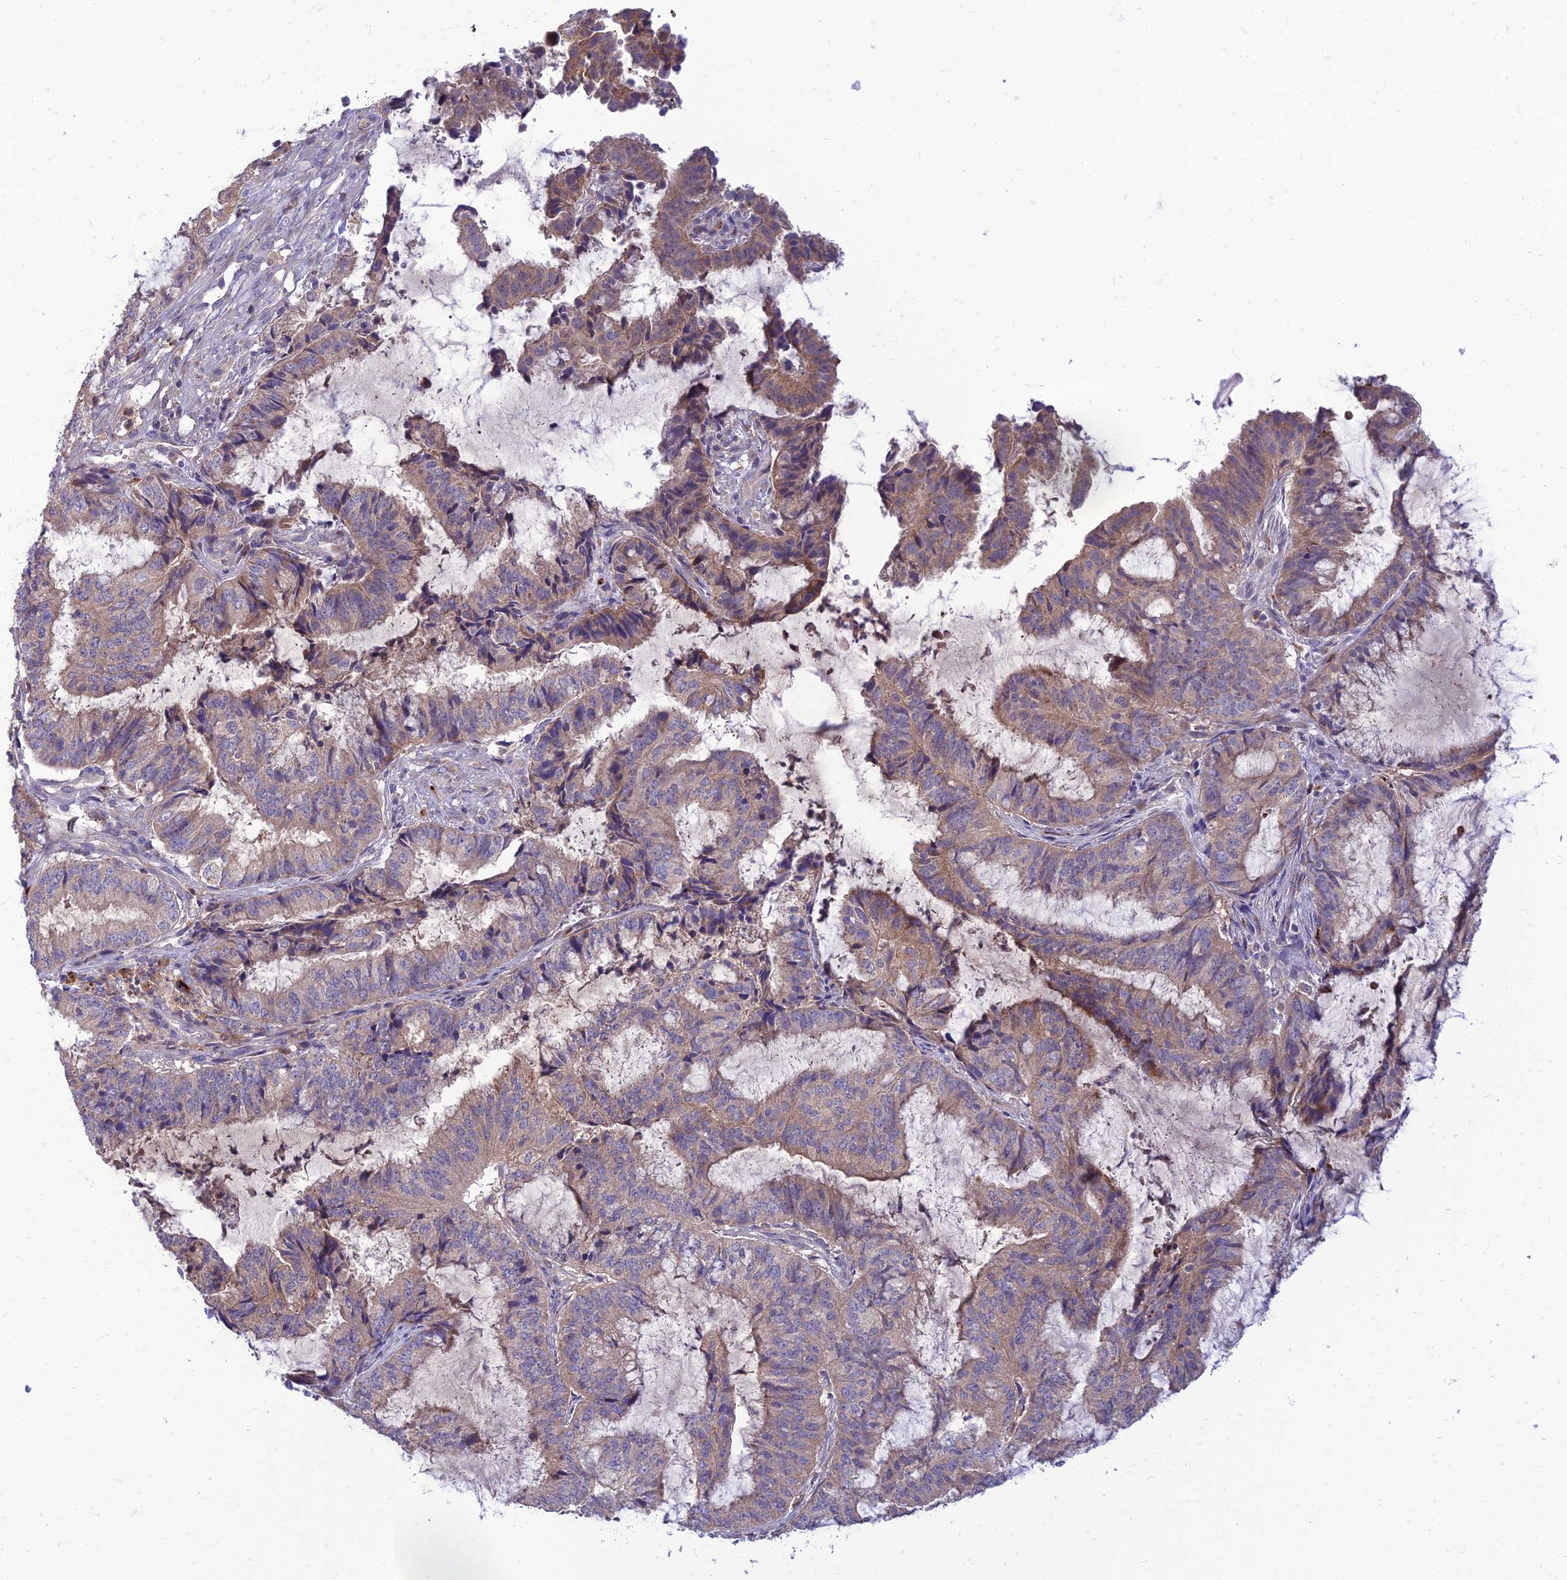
{"staining": {"intensity": "weak", "quantity": ">75%", "location": "cytoplasmic/membranous"}, "tissue": "endometrial cancer", "cell_type": "Tumor cells", "image_type": "cancer", "snomed": [{"axis": "morphology", "description": "Adenocarcinoma, NOS"}, {"axis": "topography", "description": "Endometrium"}], "caption": "A micrograph of endometrial cancer (adenocarcinoma) stained for a protein reveals weak cytoplasmic/membranous brown staining in tumor cells.", "gene": "IRAK3", "patient": {"sex": "female", "age": 51}}